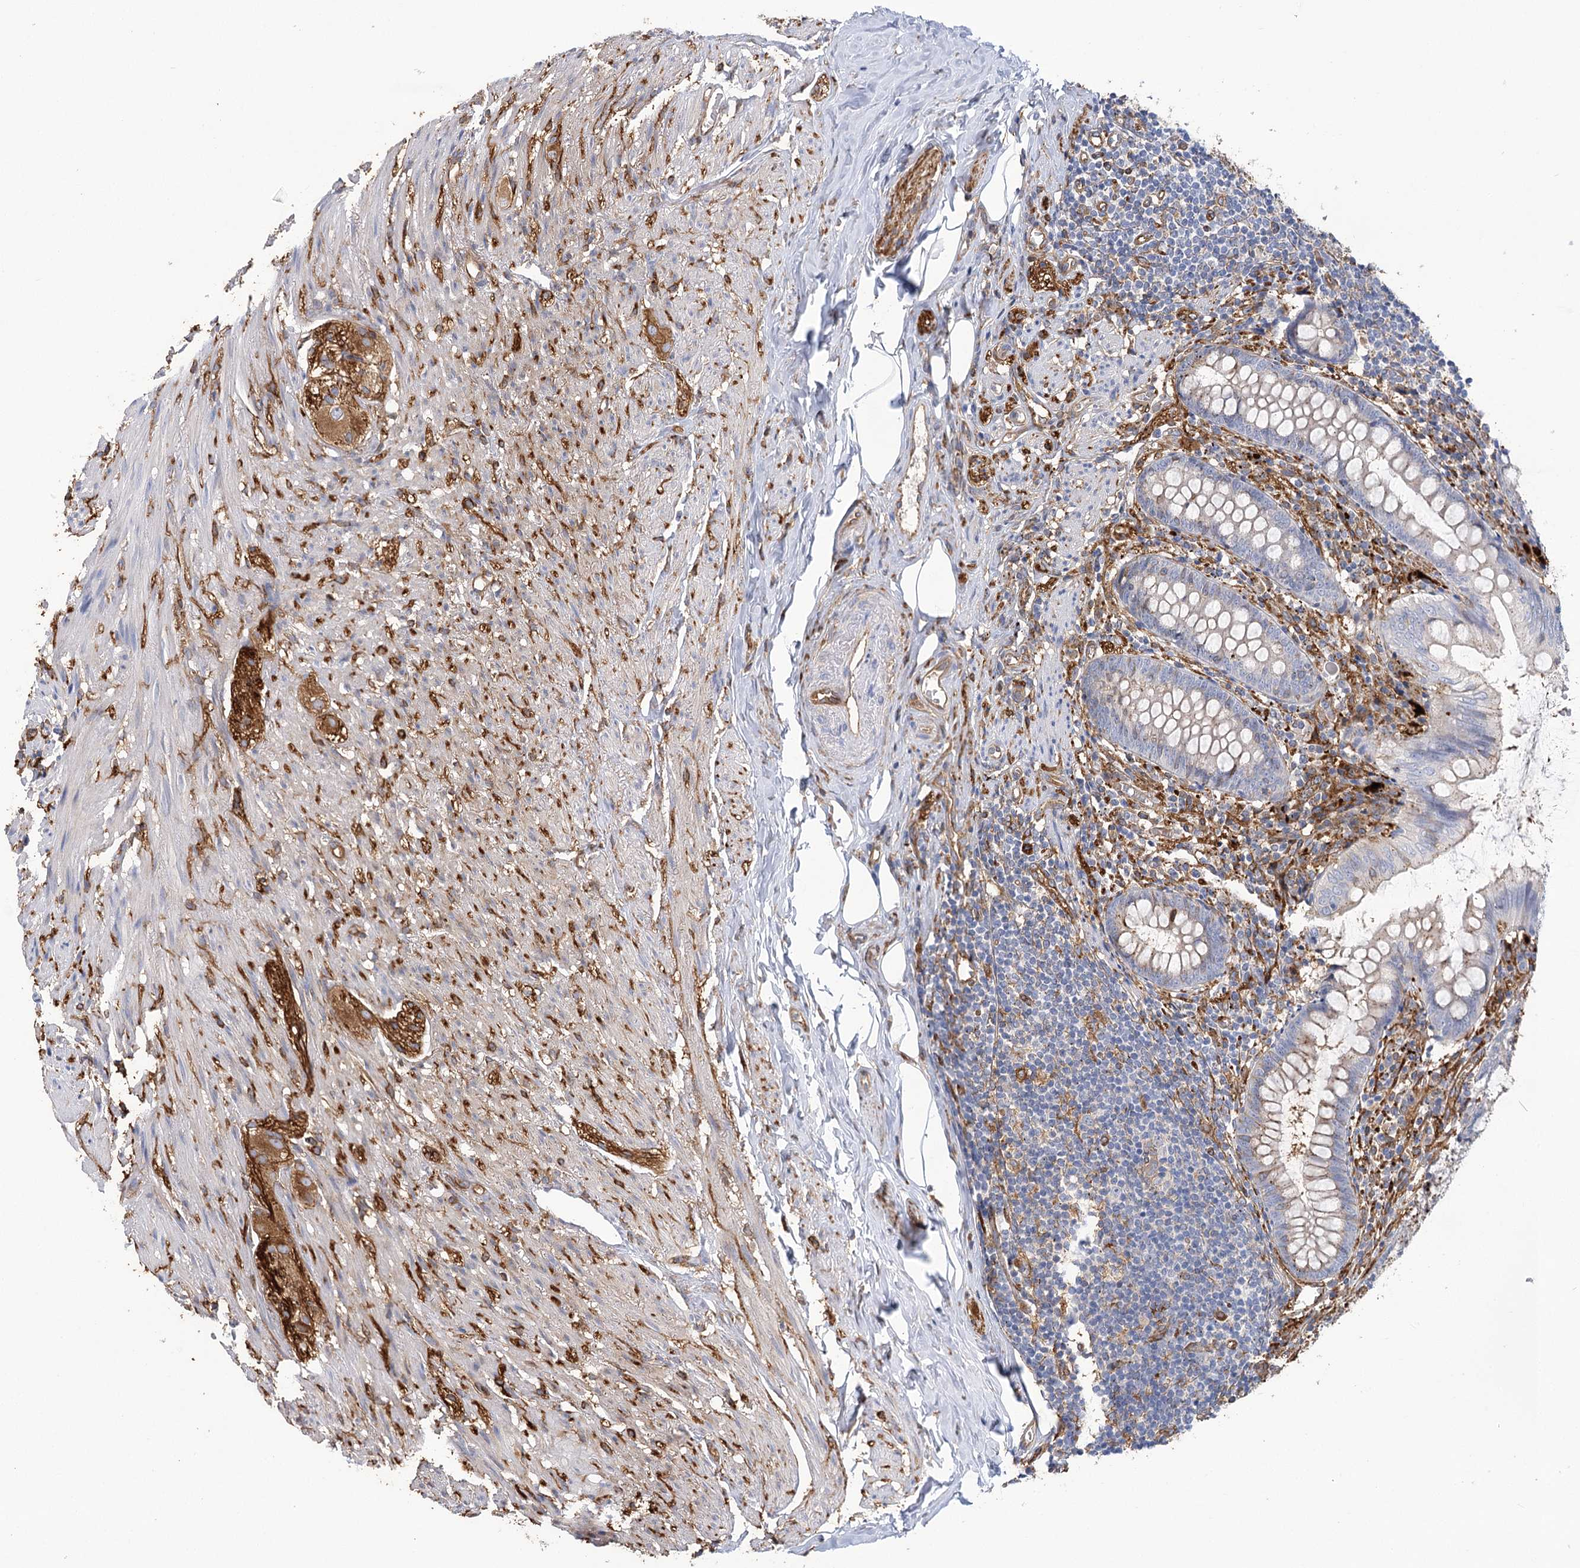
{"staining": {"intensity": "weak", "quantity": "<25%", "location": "cytoplasmic/membranous"}, "tissue": "appendix", "cell_type": "Glandular cells", "image_type": "normal", "snomed": [{"axis": "morphology", "description": "Normal tissue, NOS"}, {"axis": "topography", "description": "Appendix"}], "caption": "DAB immunohistochemical staining of normal appendix demonstrates no significant expression in glandular cells.", "gene": "GUSB", "patient": {"sex": "female", "age": 77}}